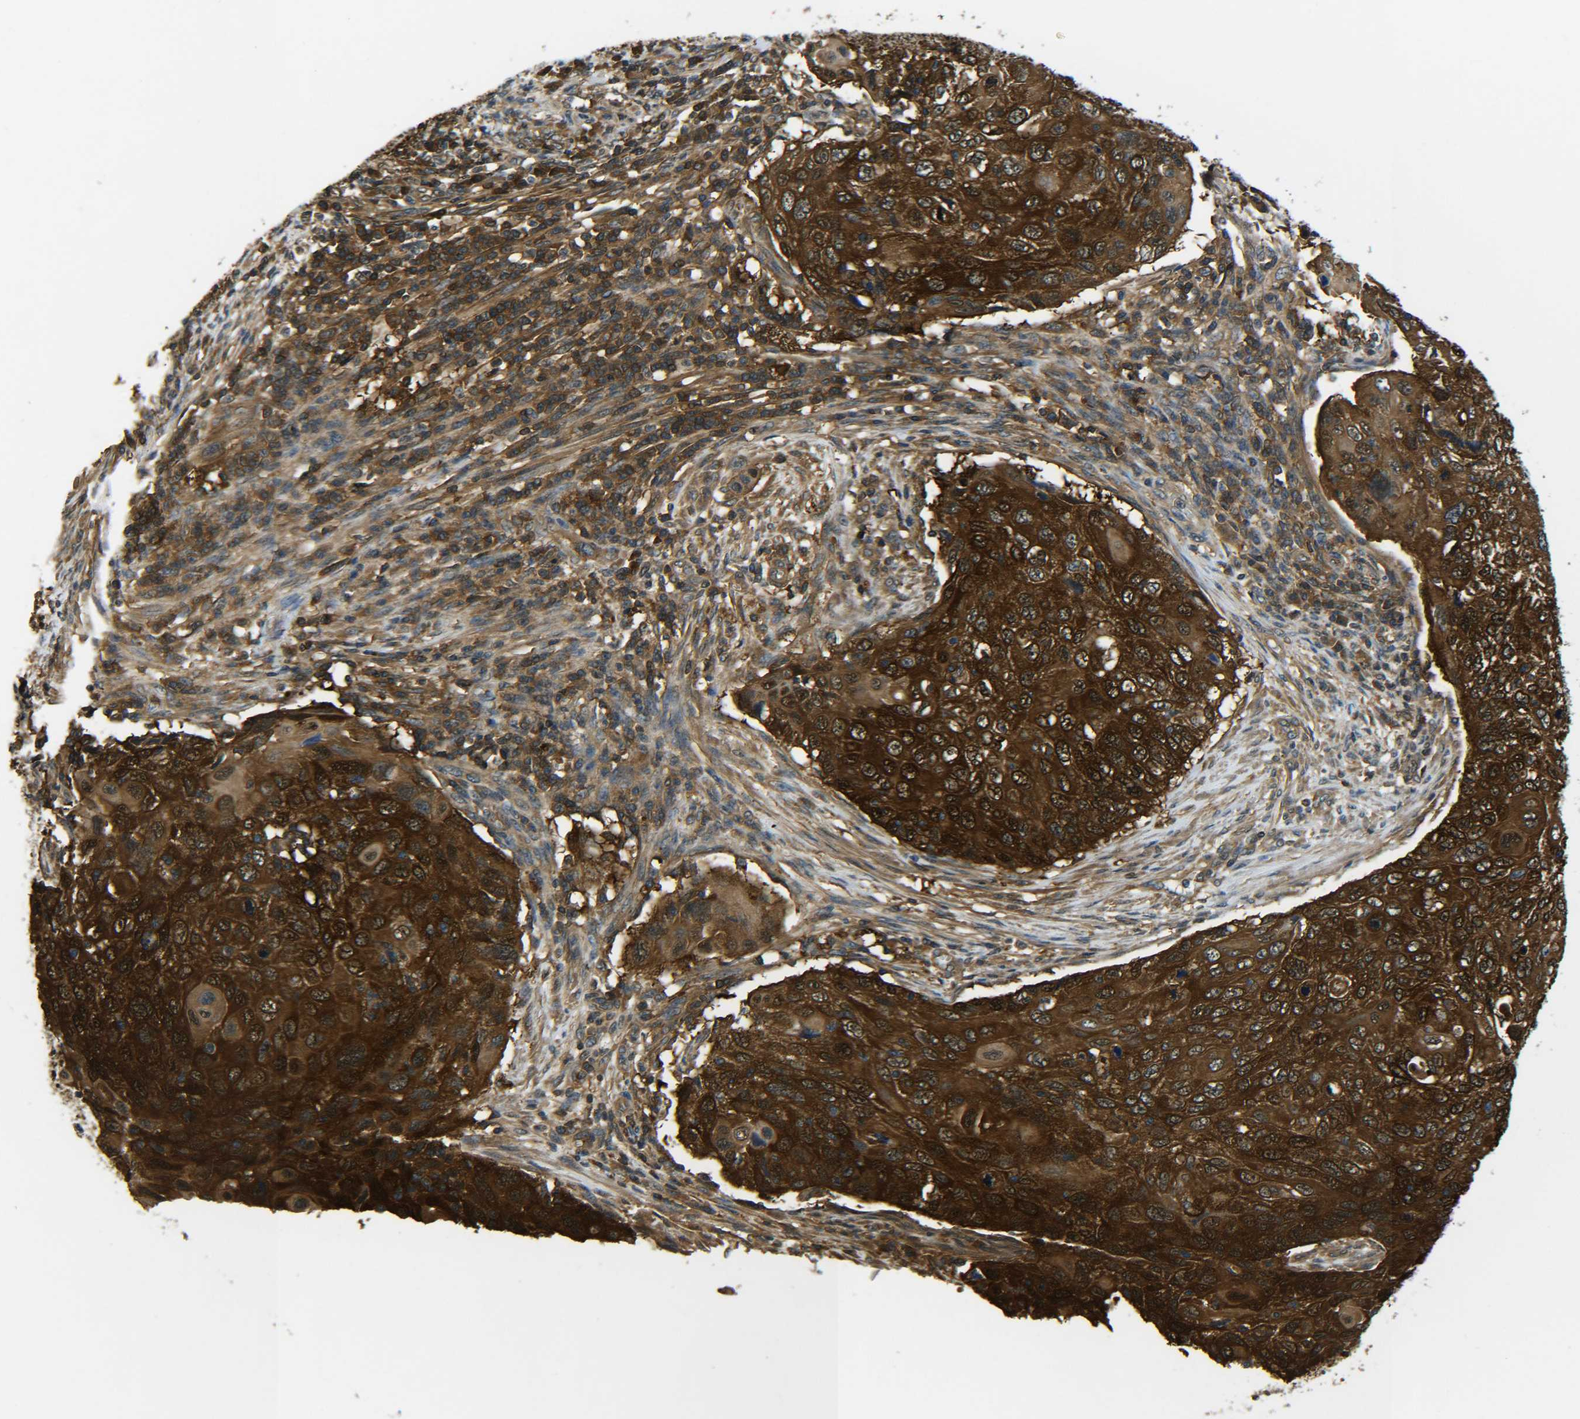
{"staining": {"intensity": "strong", "quantity": ">75%", "location": "cytoplasmic/membranous,nuclear"}, "tissue": "cervical cancer", "cell_type": "Tumor cells", "image_type": "cancer", "snomed": [{"axis": "morphology", "description": "Squamous cell carcinoma, NOS"}, {"axis": "topography", "description": "Cervix"}], "caption": "Strong cytoplasmic/membranous and nuclear expression for a protein is present in approximately >75% of tumor cells of cervical squamous cell carcinoma using immunohistochemistry (IHC).", "gene": "PREB", "patient": {"sex": "female", "age": 70}}